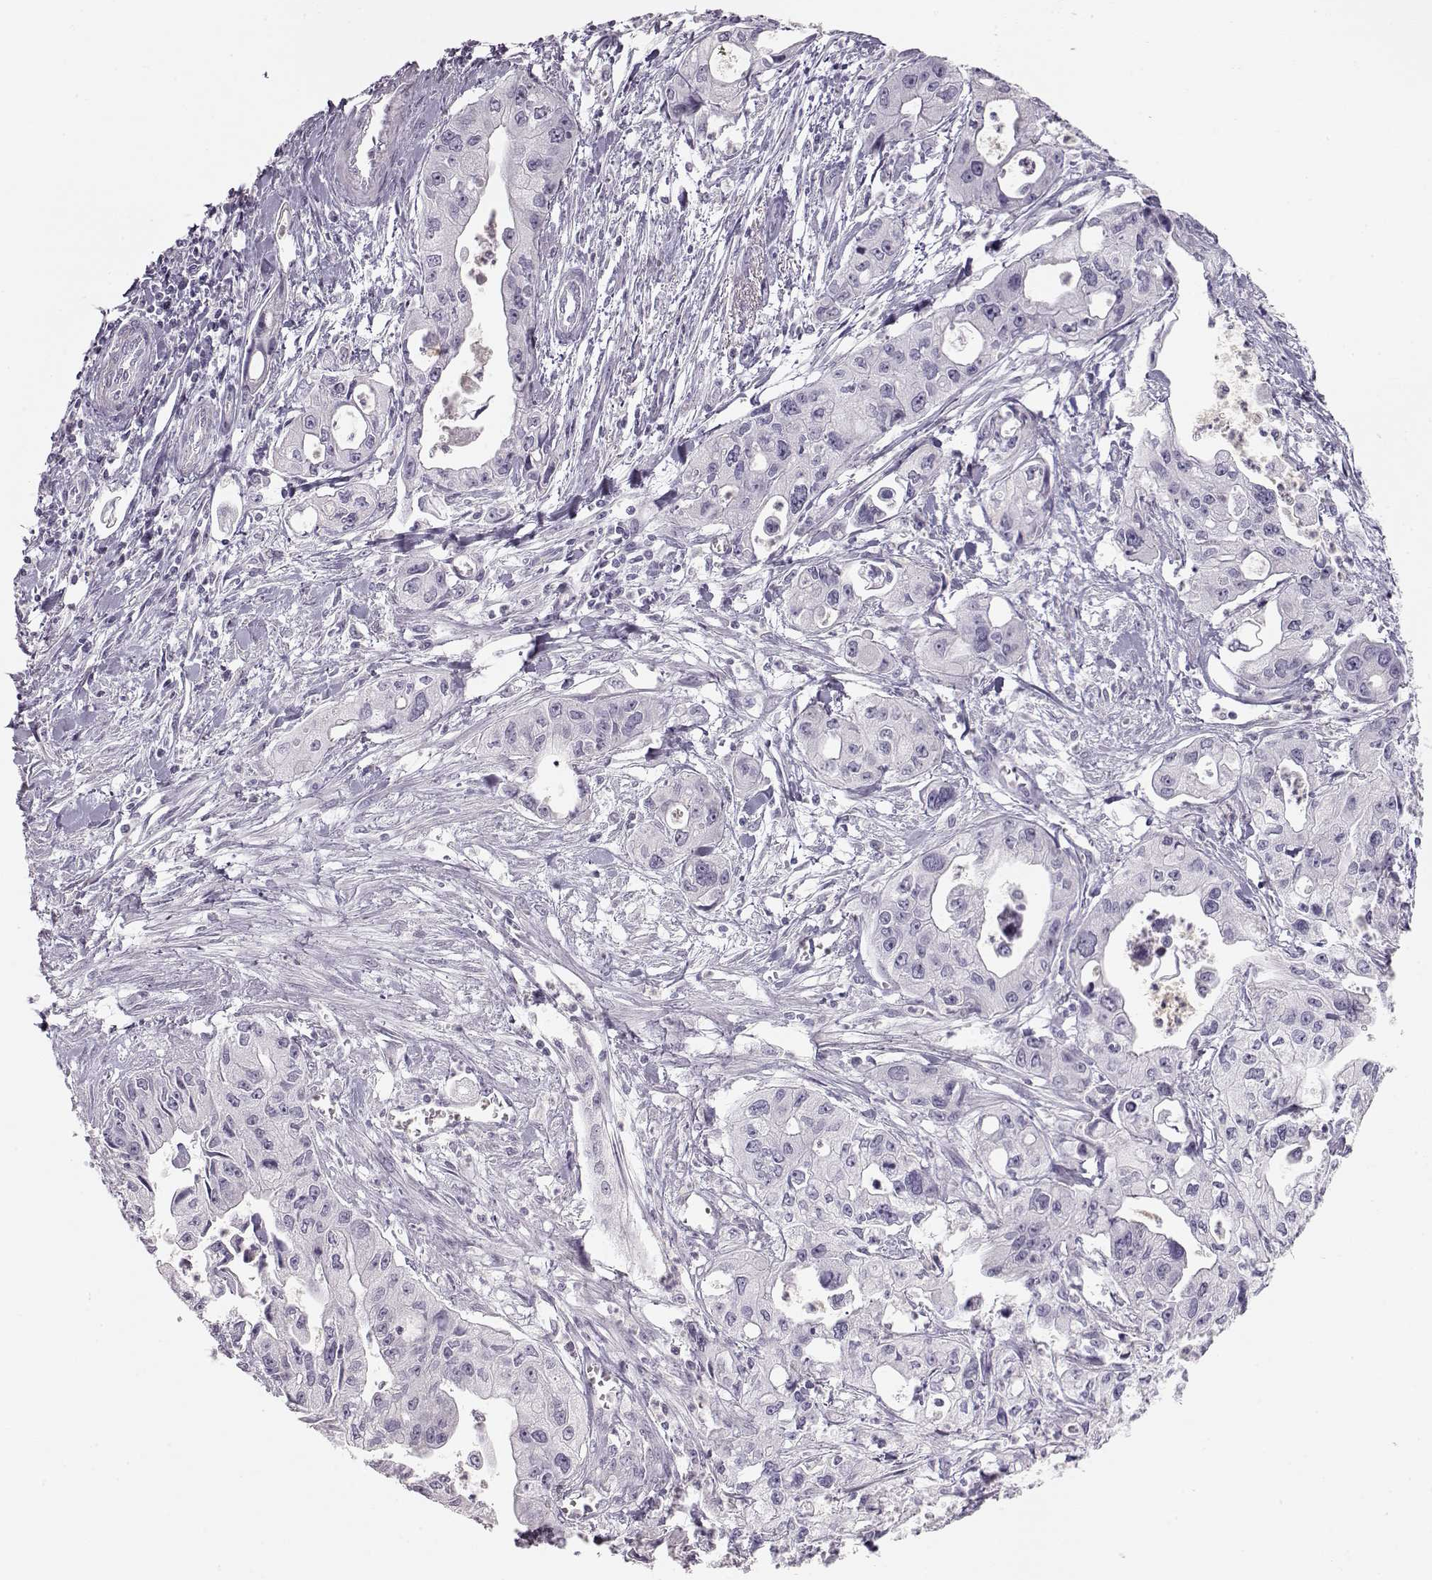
{"staining": {"intensity": "negative", "quantity": "none", "location": "none"}, "tissue": "pancreatic cancer", "cell_type": "Tumor cells", "image_type": "cancer", "snomed": [{"axis": "morphology", "description": "Adenocarcinoma, NOS"}, {"axis": "topography", "description": "Pancreas"}], "caption": "Tumor cells show no significant protein expression in pancreatic cancer.", "gene": "MIP", "patient": {"sex": "male", "age": 70}}